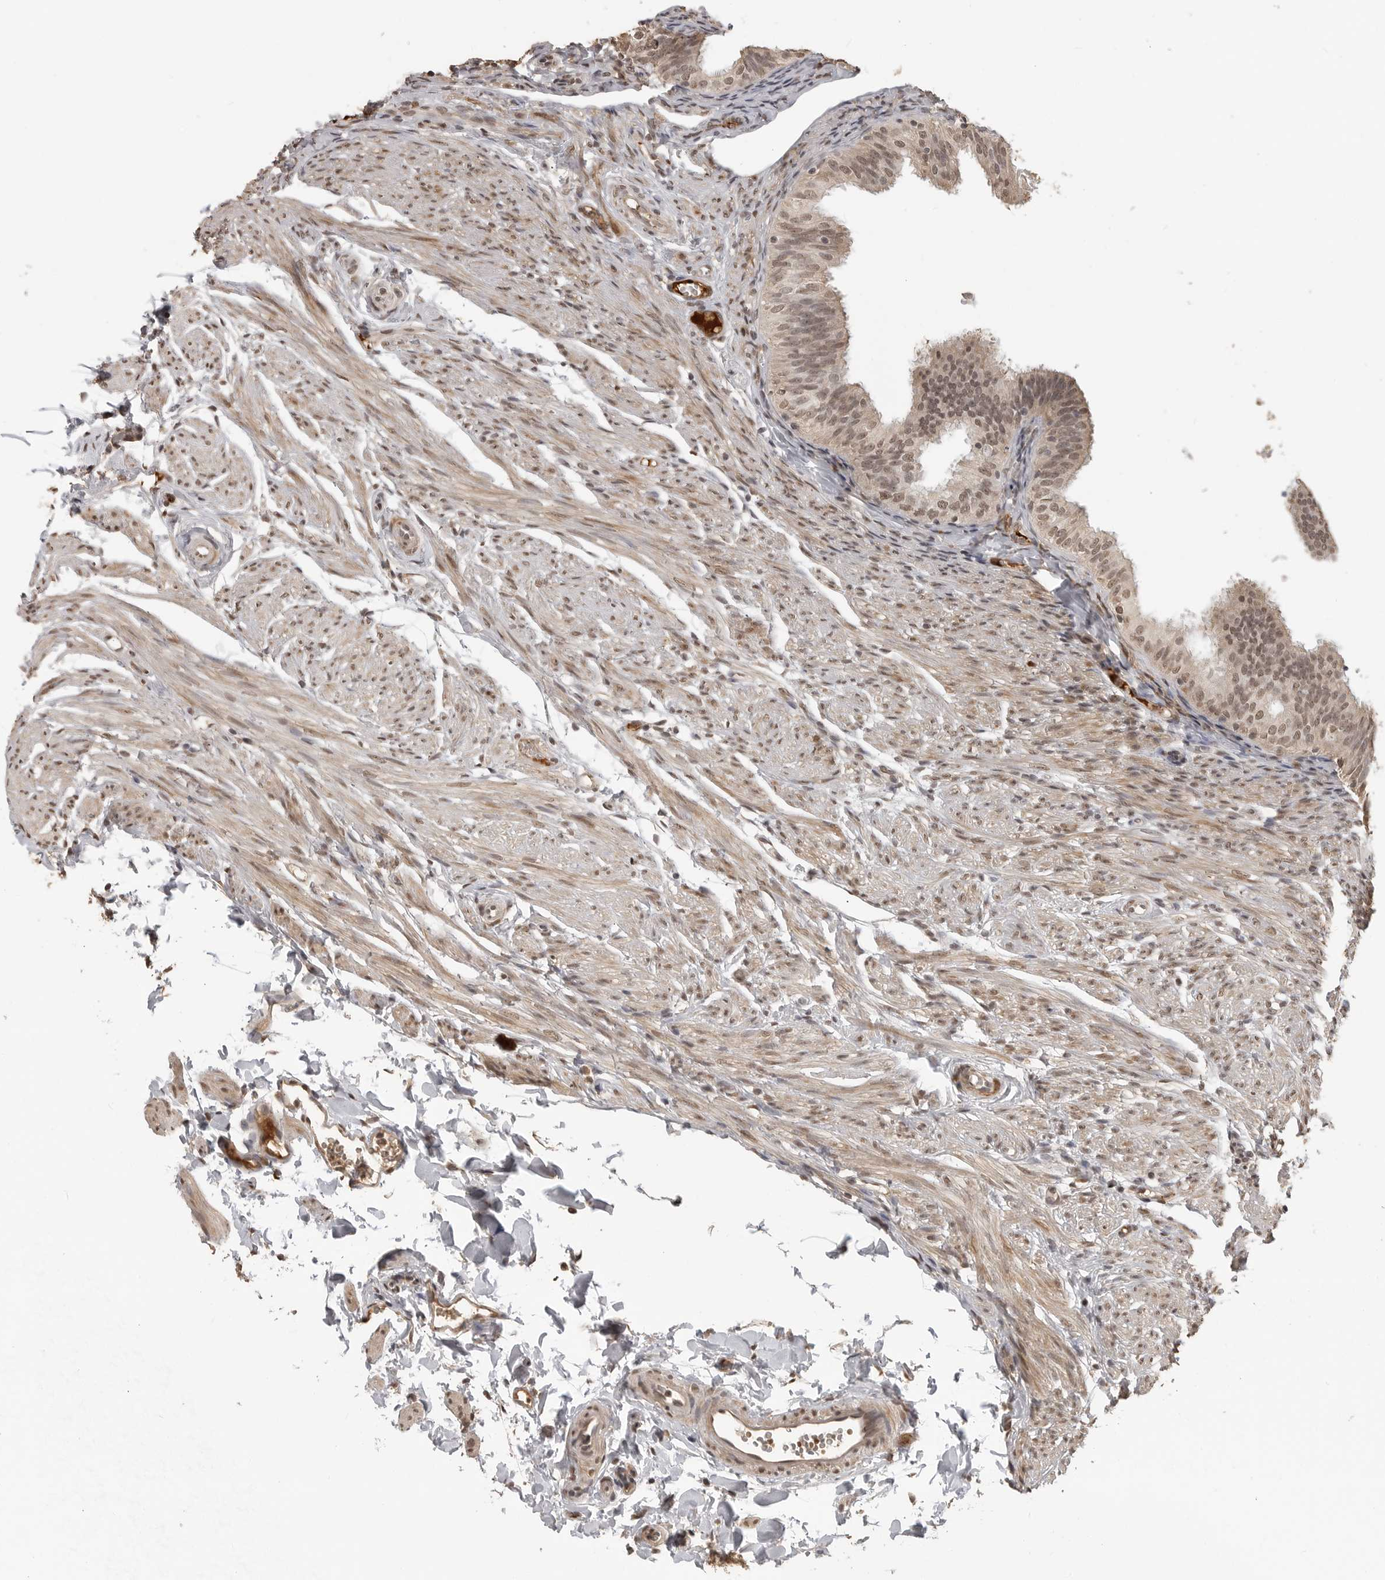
{"staining": {"intensity": "weak", "quantity": ">75%", "location": "nuclear"}, "tissue": "fallopian tube", "cell_type": "Glandular cells", "image_type": "normal", "snomed": [{"axis": "morphology", "description": "Normal tissue, NOS"}, {"axis": "topography", "description": "Fallopian tube"}], "caption": "IHC image of unremarkable human fallopian tube stained for a protein (brown), which displays low levels of weak nuclear staining in about >75% of glandular cells.", "gene": "CLOCK", "patient": {"sex": "female", "age": 35}}